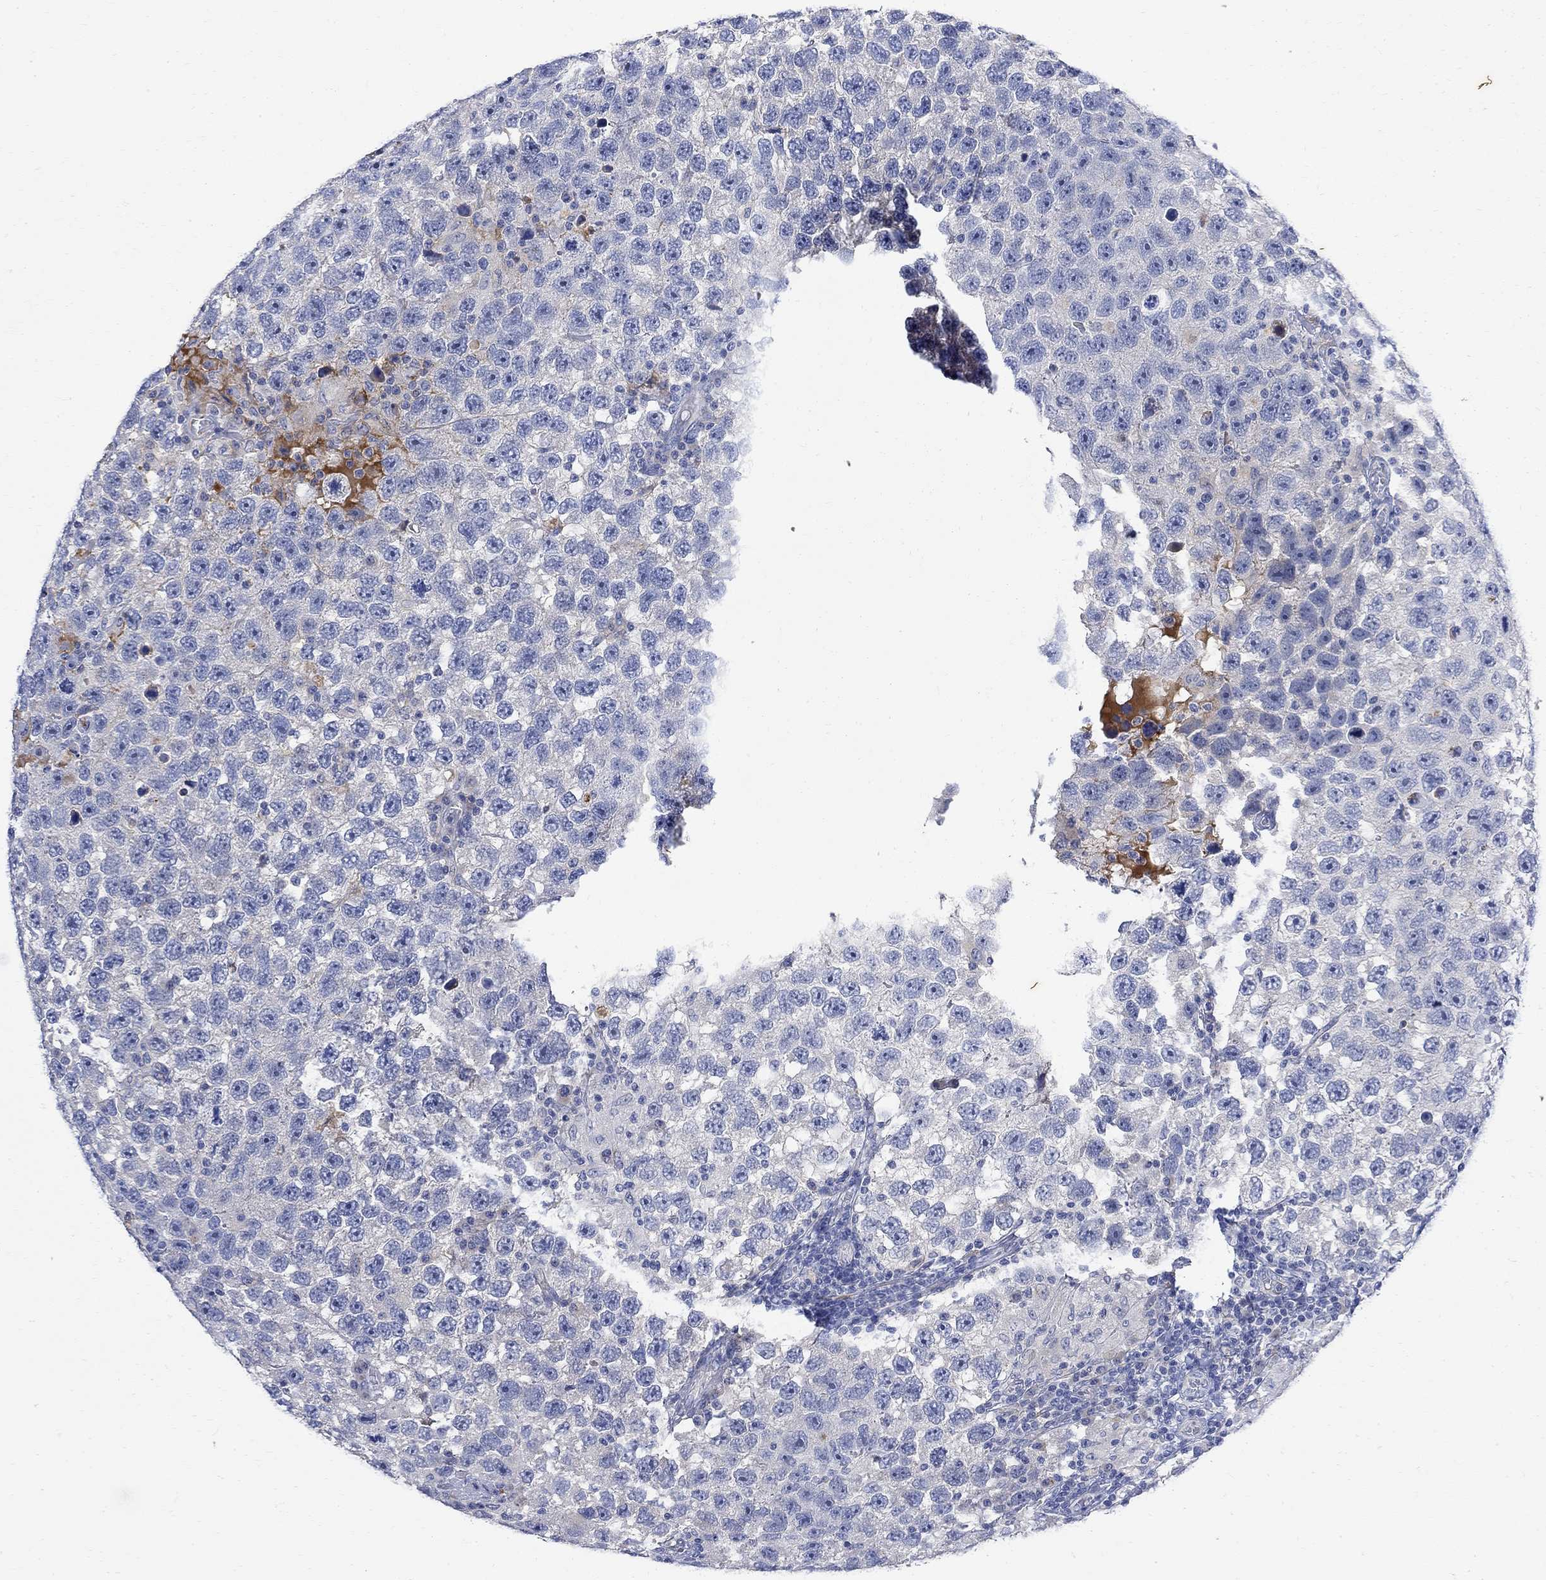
{"staining": {"intensity": "negative", "quantity": "none", "location": "none"}, "tissue": "testis cancer", "cell_type": "Tumor cells", "image_type": "cancer", "snomed": [{"axis": "morphology", "description": "Seminoma, NOS"}, {"axis": "topography", "description": "Testis"}], "caption": "Immunohistochemical staining of human testis cancer (seminoma) exhibits no significant staining in tumor cells. The staining was performed using DAB to visualize the protein expression in brown, while the nuclei were stained in blue with hematoxylin (Magnification: 20x).", "gene": "FNDC5", "patient": {"sex": "male", "age": 26}}